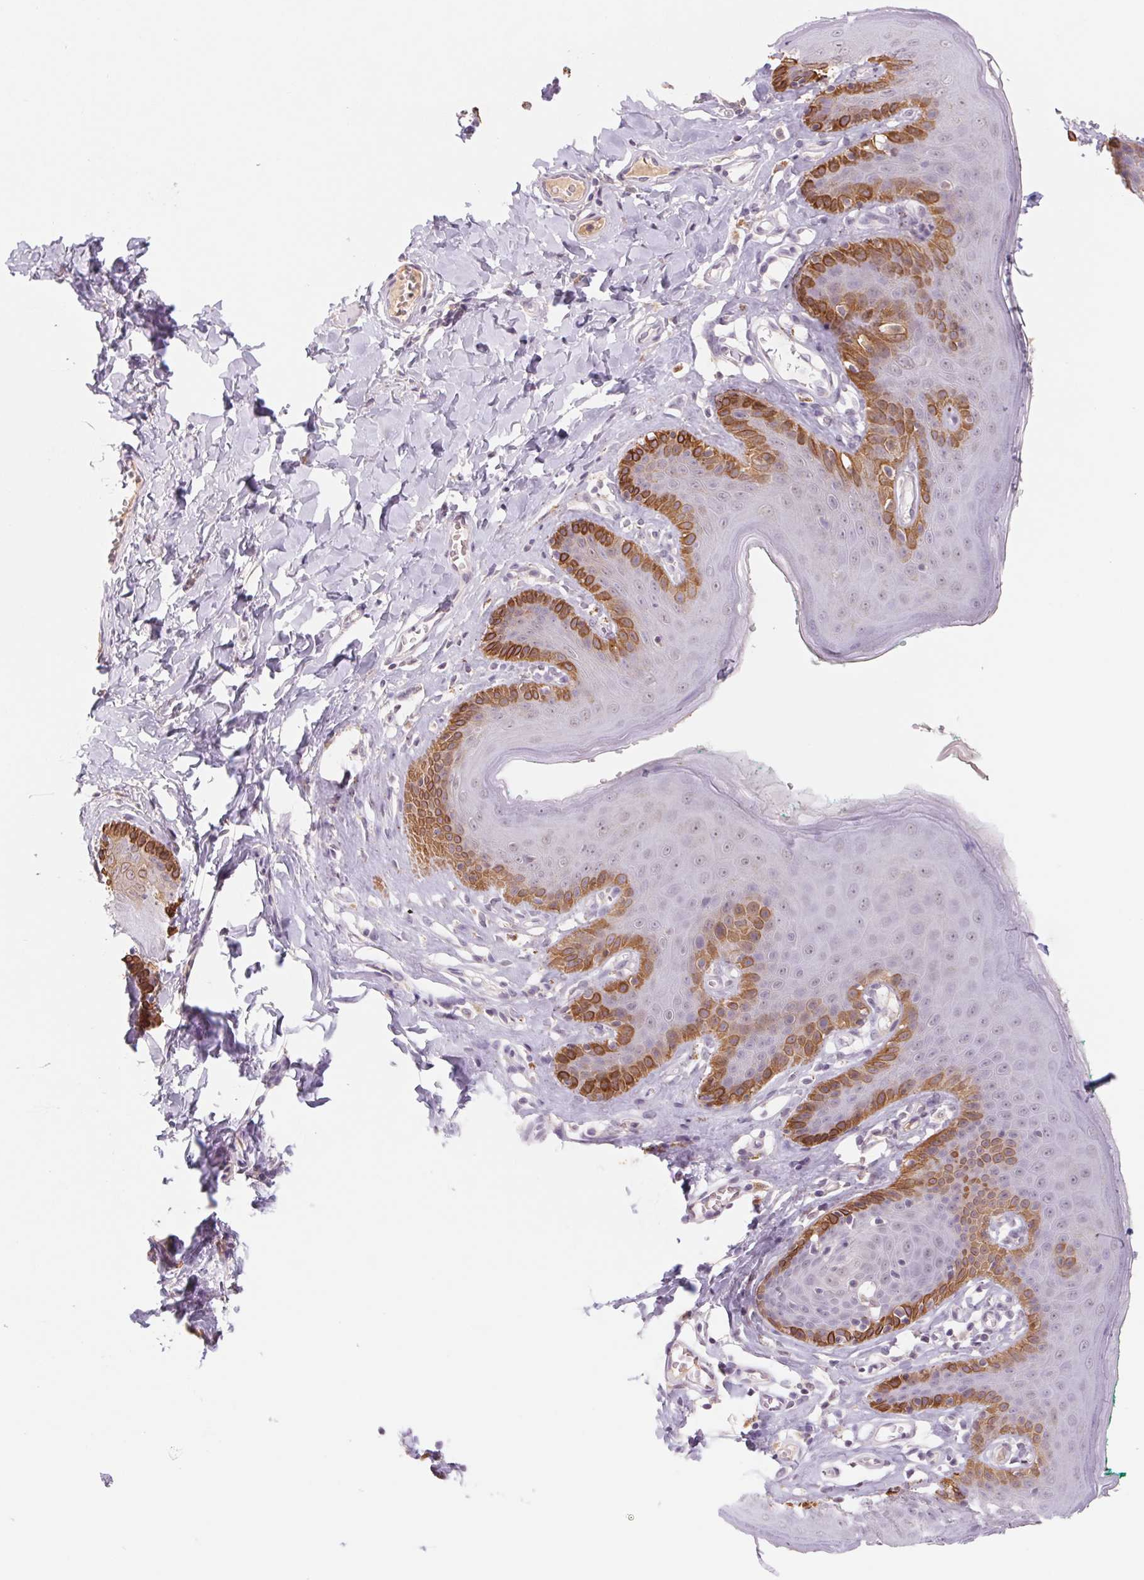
{"staining": {"intensity": "strong", "quantity": "<25%", "location": "cytoplasmic/membranous"}, "tissue": "skin", "cell_type": "Epidermal cells", "image_type": "normal", "snomed": [{"axis": "morphology", "description": "Normal tissue, NOS"}, {"axis": "topography", "description": "Vulva"}, {"axis": "topography", "description": "Peripheral nerve tissue"}], "caption": "A micrograph of human skin stained for a protein reveals strong cytoplasmic/membranous brown staining in epidermal cells.", "gene": "PNMA8B", "patient": {"sex": "female", "age": 66}}